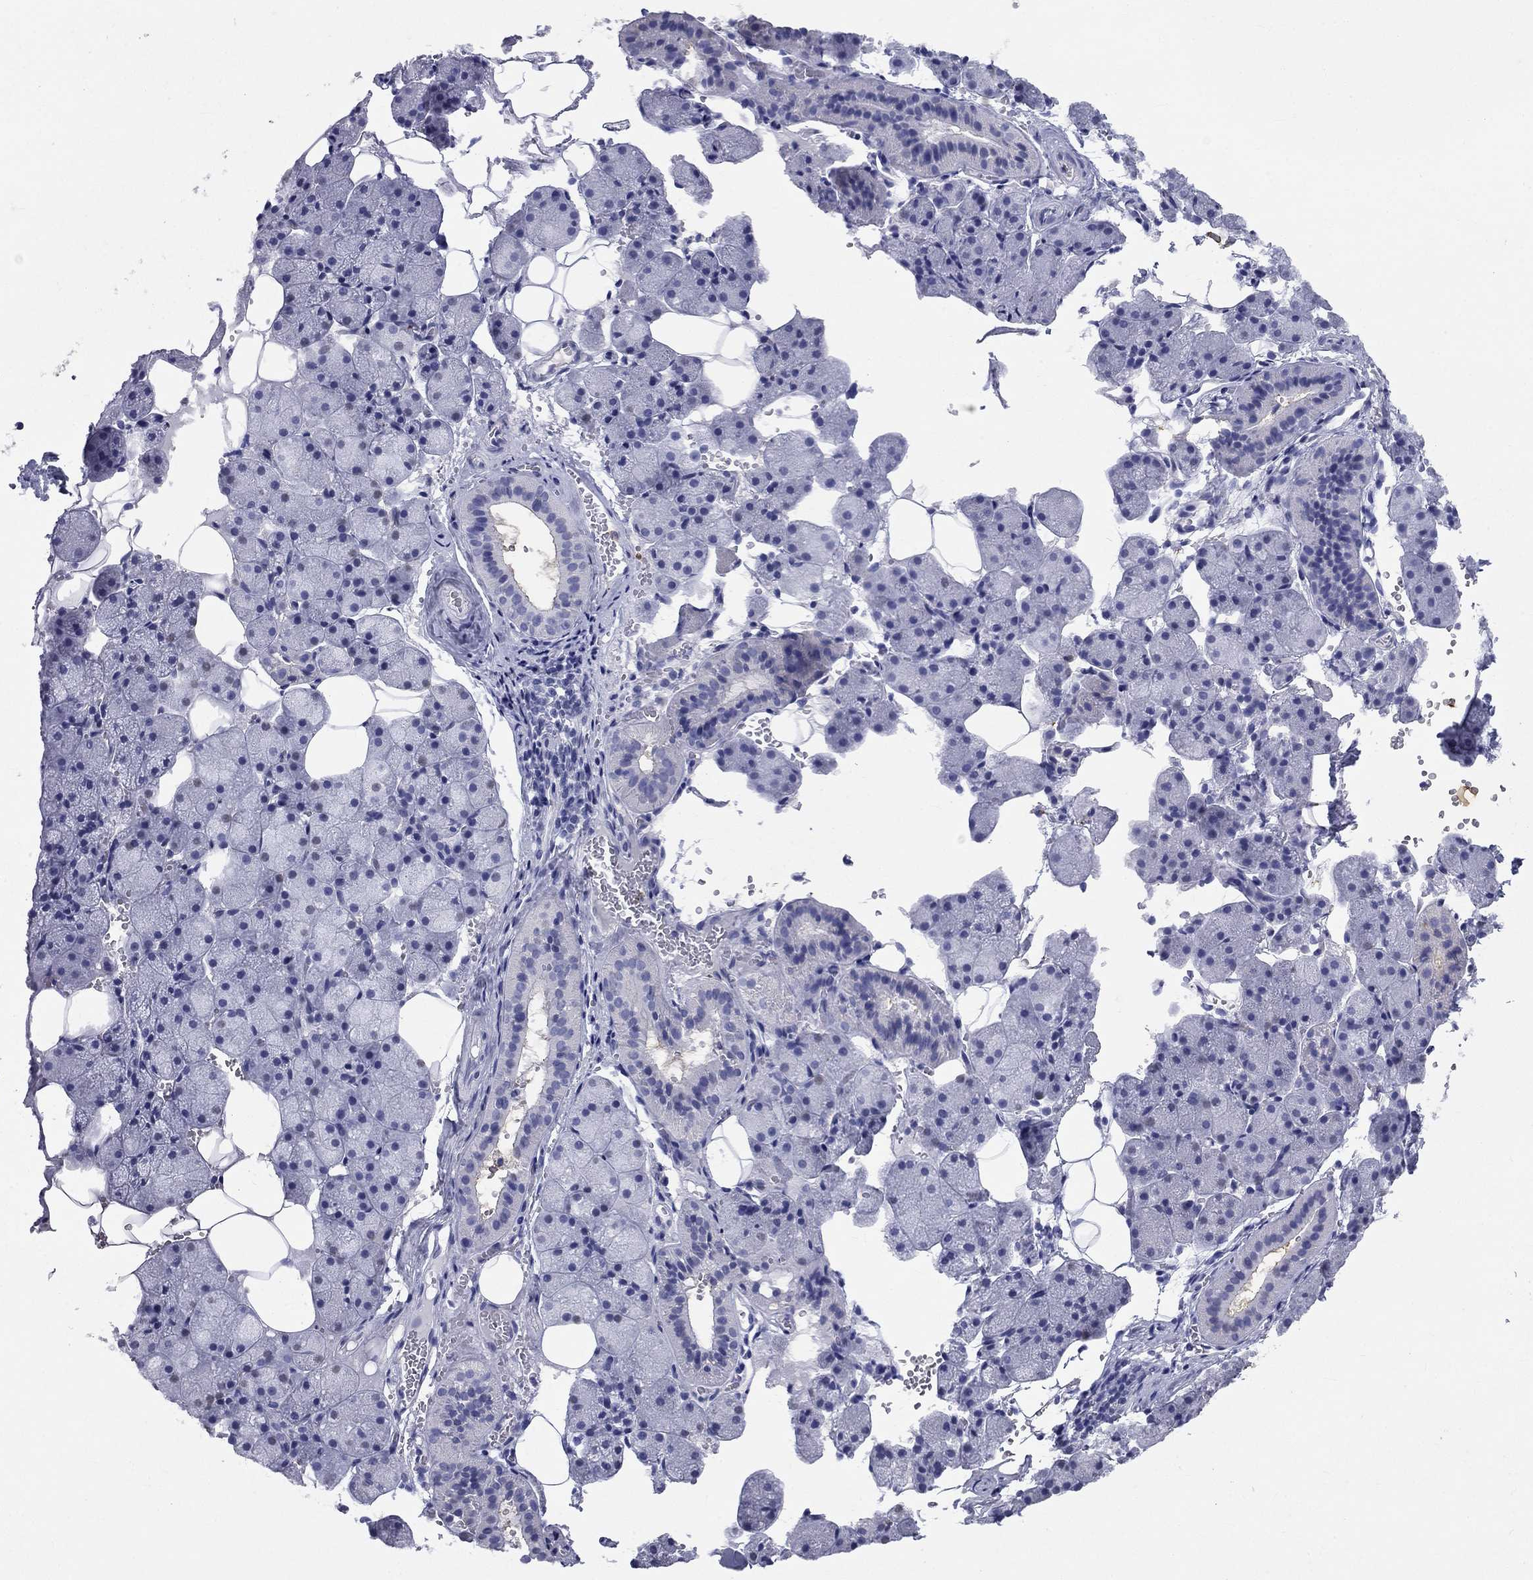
{"staining": {"intensity": "moderate", "quantity": "<25%", "location": "nuclear"}, "tissue": "salivary gland", "cell_type": "Glandular cells", "image_type": "normal", "snomed": [{"axis": "morphology", "description": "Normal tissue, NOS"}, {"axis": "topography", "description": "Salivary gland"}], "caption": "Immunohistochemical staining of normal human salivary gland exhibits low levels of moderate nuclear expression in about <25% of glandular cells.", "gene": "IGSF8", "patient": {"sex": "male", "age": 38}}